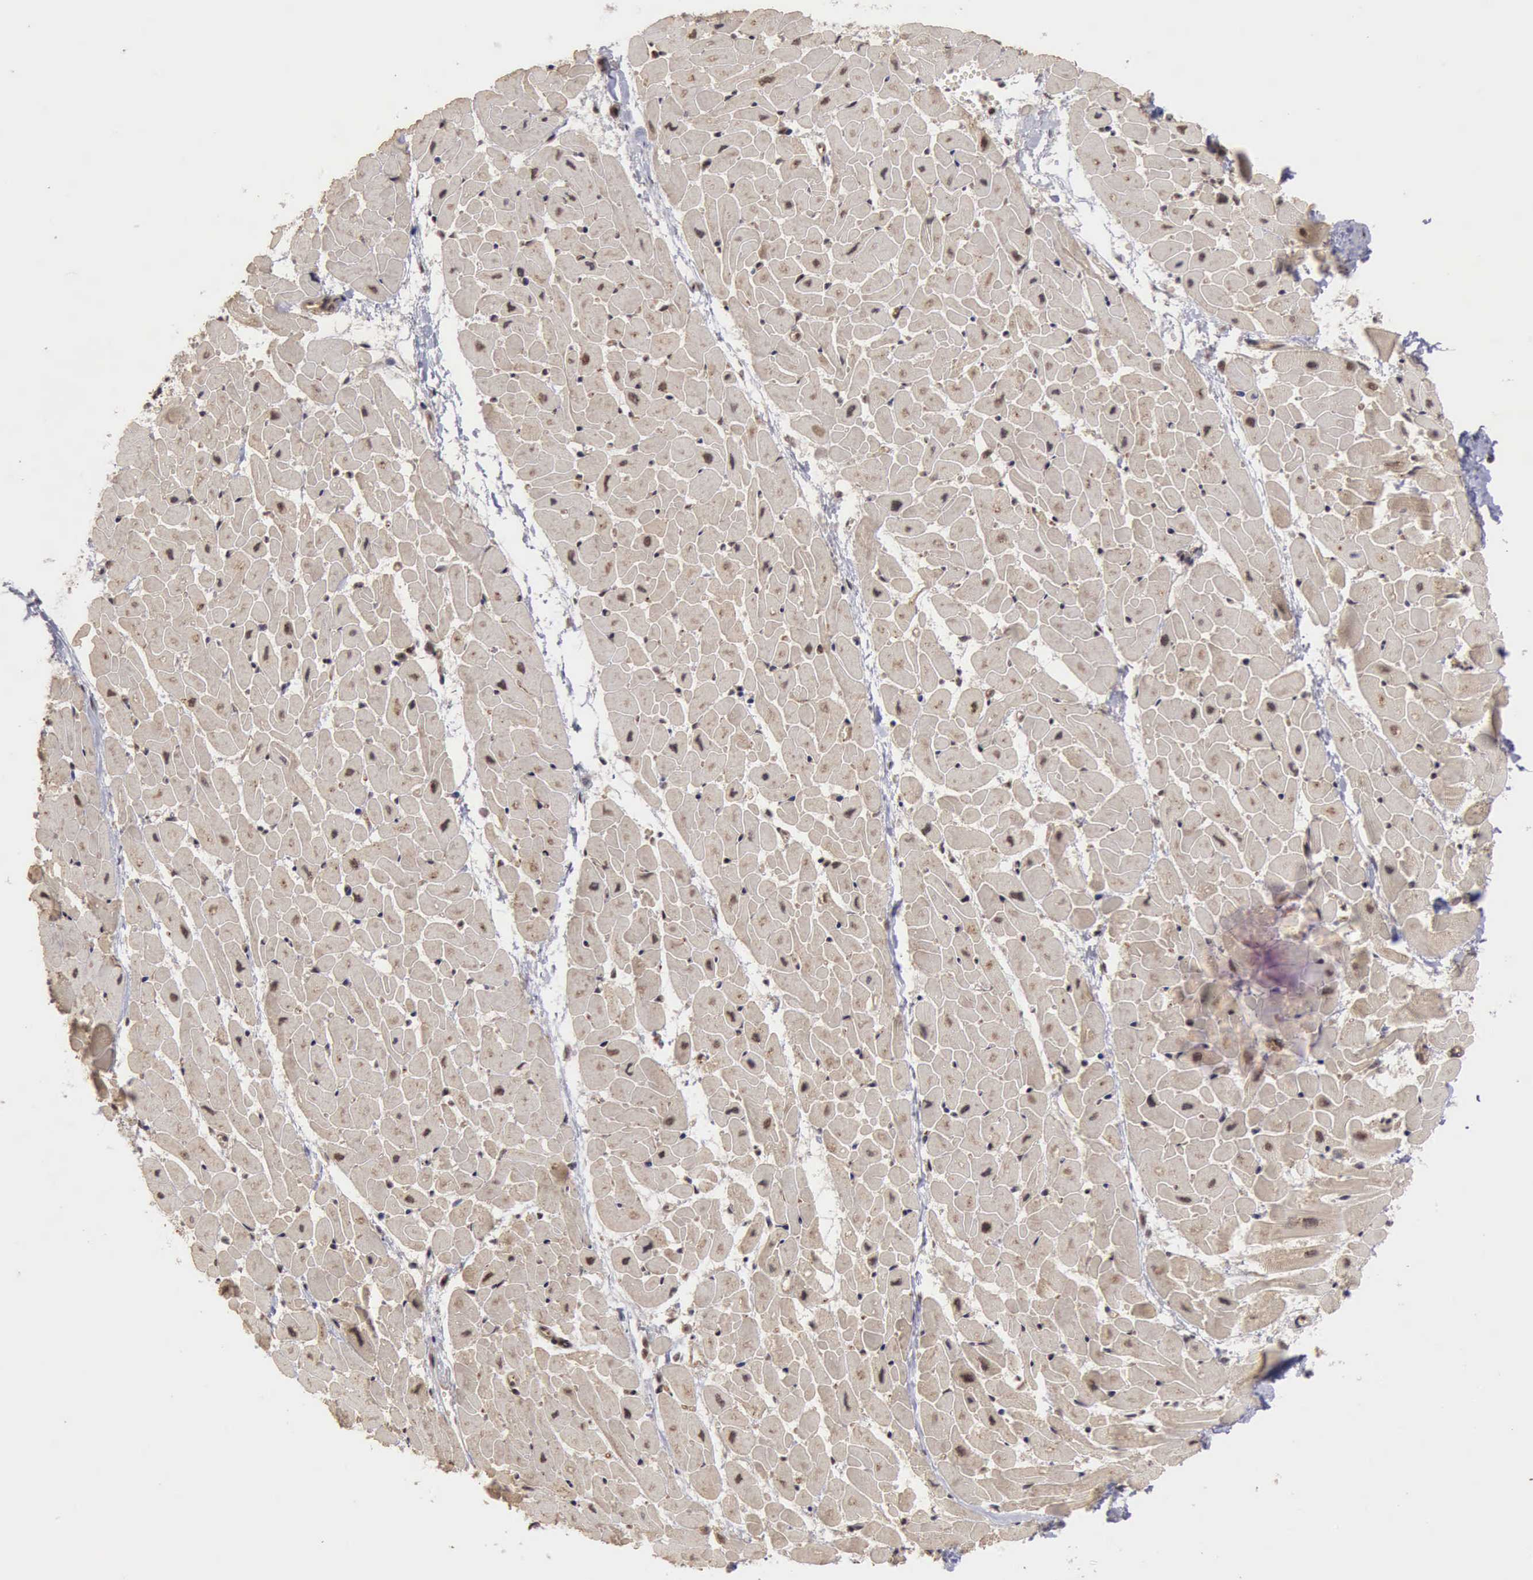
{"staining": {"intensity": "weak", "quantity": ">75%", "location": "cytoplasmic/membranous,nuclear"}, "tissue": "heart muscle", "cell_type": "Cardiomyocytes", "image_type": "normal", "snomed": [{"axis": "morphology", "description": "Normal tissue, NOS"}, {"axis": "topography", "description": "Heart"}], "caption": "DAB (3,3'-diaminobenzidine) immunohistochemical staining of normal heart muscle reveals weak cytoplasmic/membranous,nuclear protein expression in about >75% of cardiomyocytes. (Brightfield microscopy of DAB IHC at high magnification).", "gene": "CDKN2A", "patient": {"sex": "female", "age": 19}}